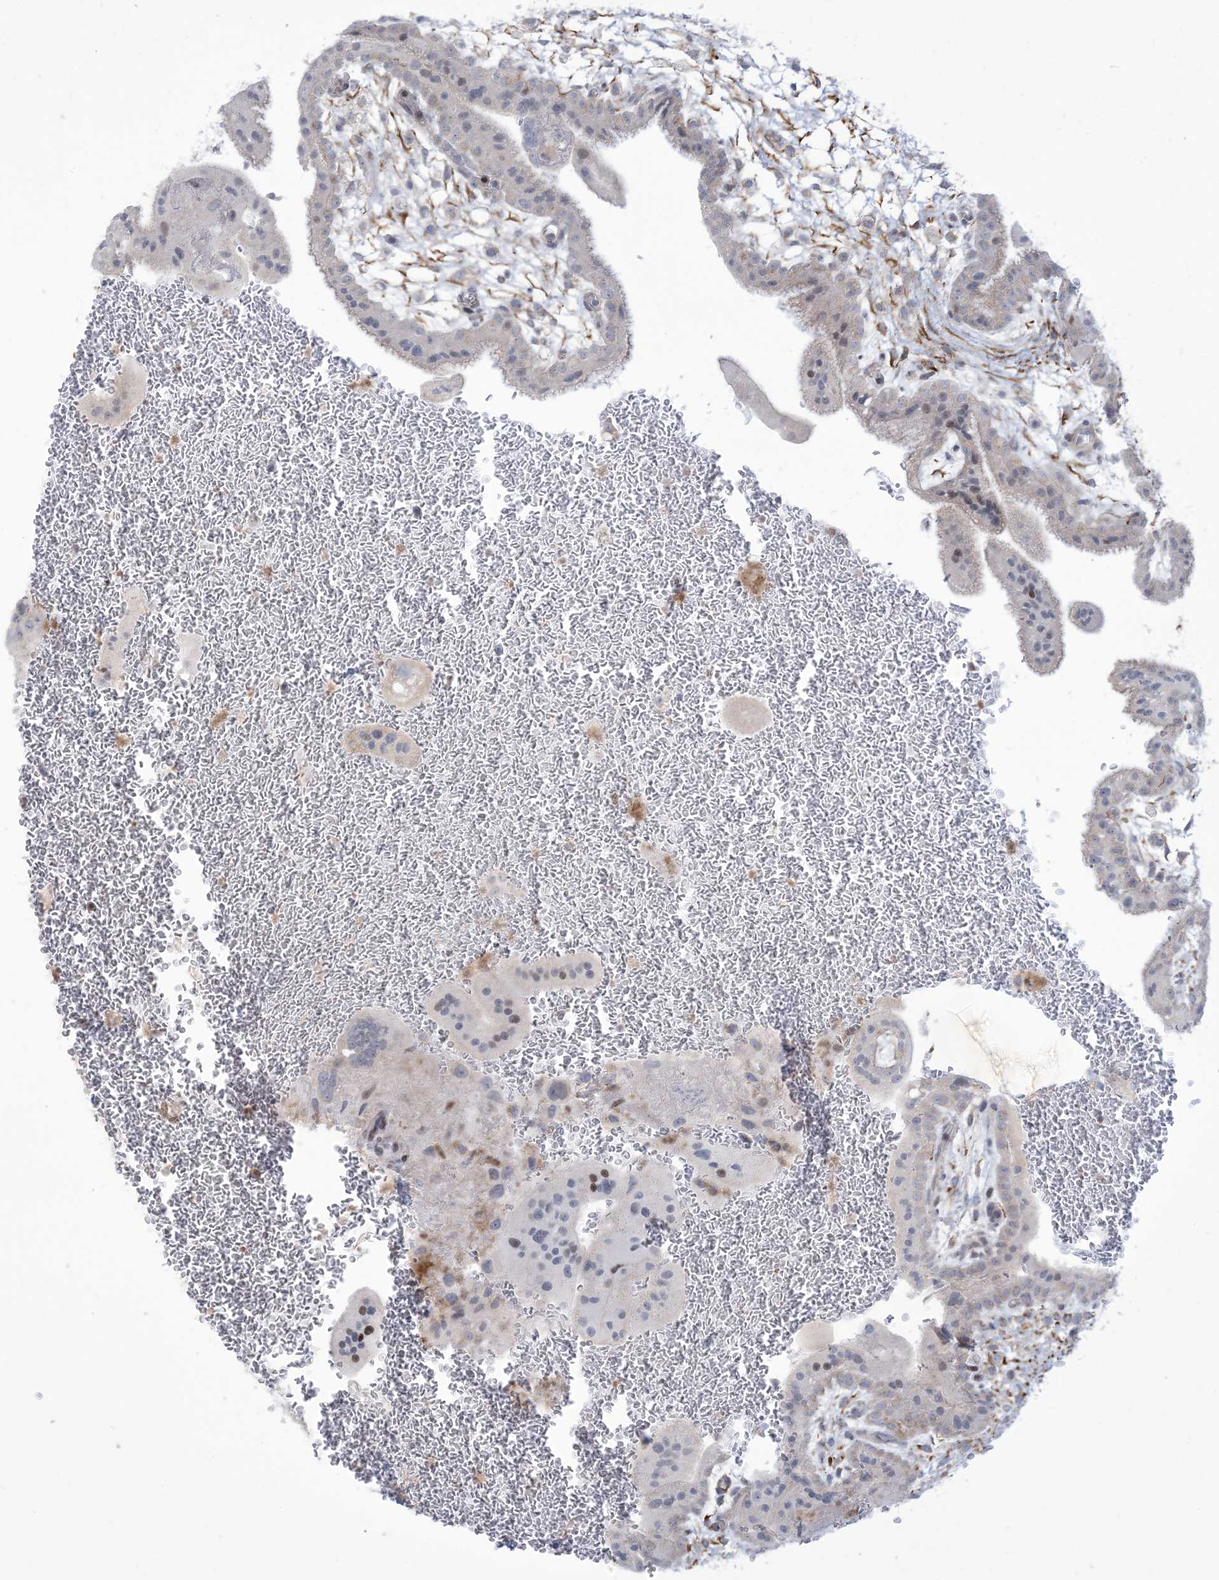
{"staining": {"intensity": "weak", "quantity": "<25%", "location": "nuclear"}, "tissue": "placenta", "cell_type": "Trophoblastic cells", "image_type": "normal", "snomed": [{"axis": "morphology", "description": "Normal tissue, NOS"}, {"axis": "topography", "description": "Placenta"}], "caption": "The IHC micrograph has no significant staining in trophoblastic cells of placenta. (DAB immunohistochemistry visualized using brightfield microscopy, high magnification).", "gene": "AFTPH", "patient": {"sex": "female", "age": 35}}